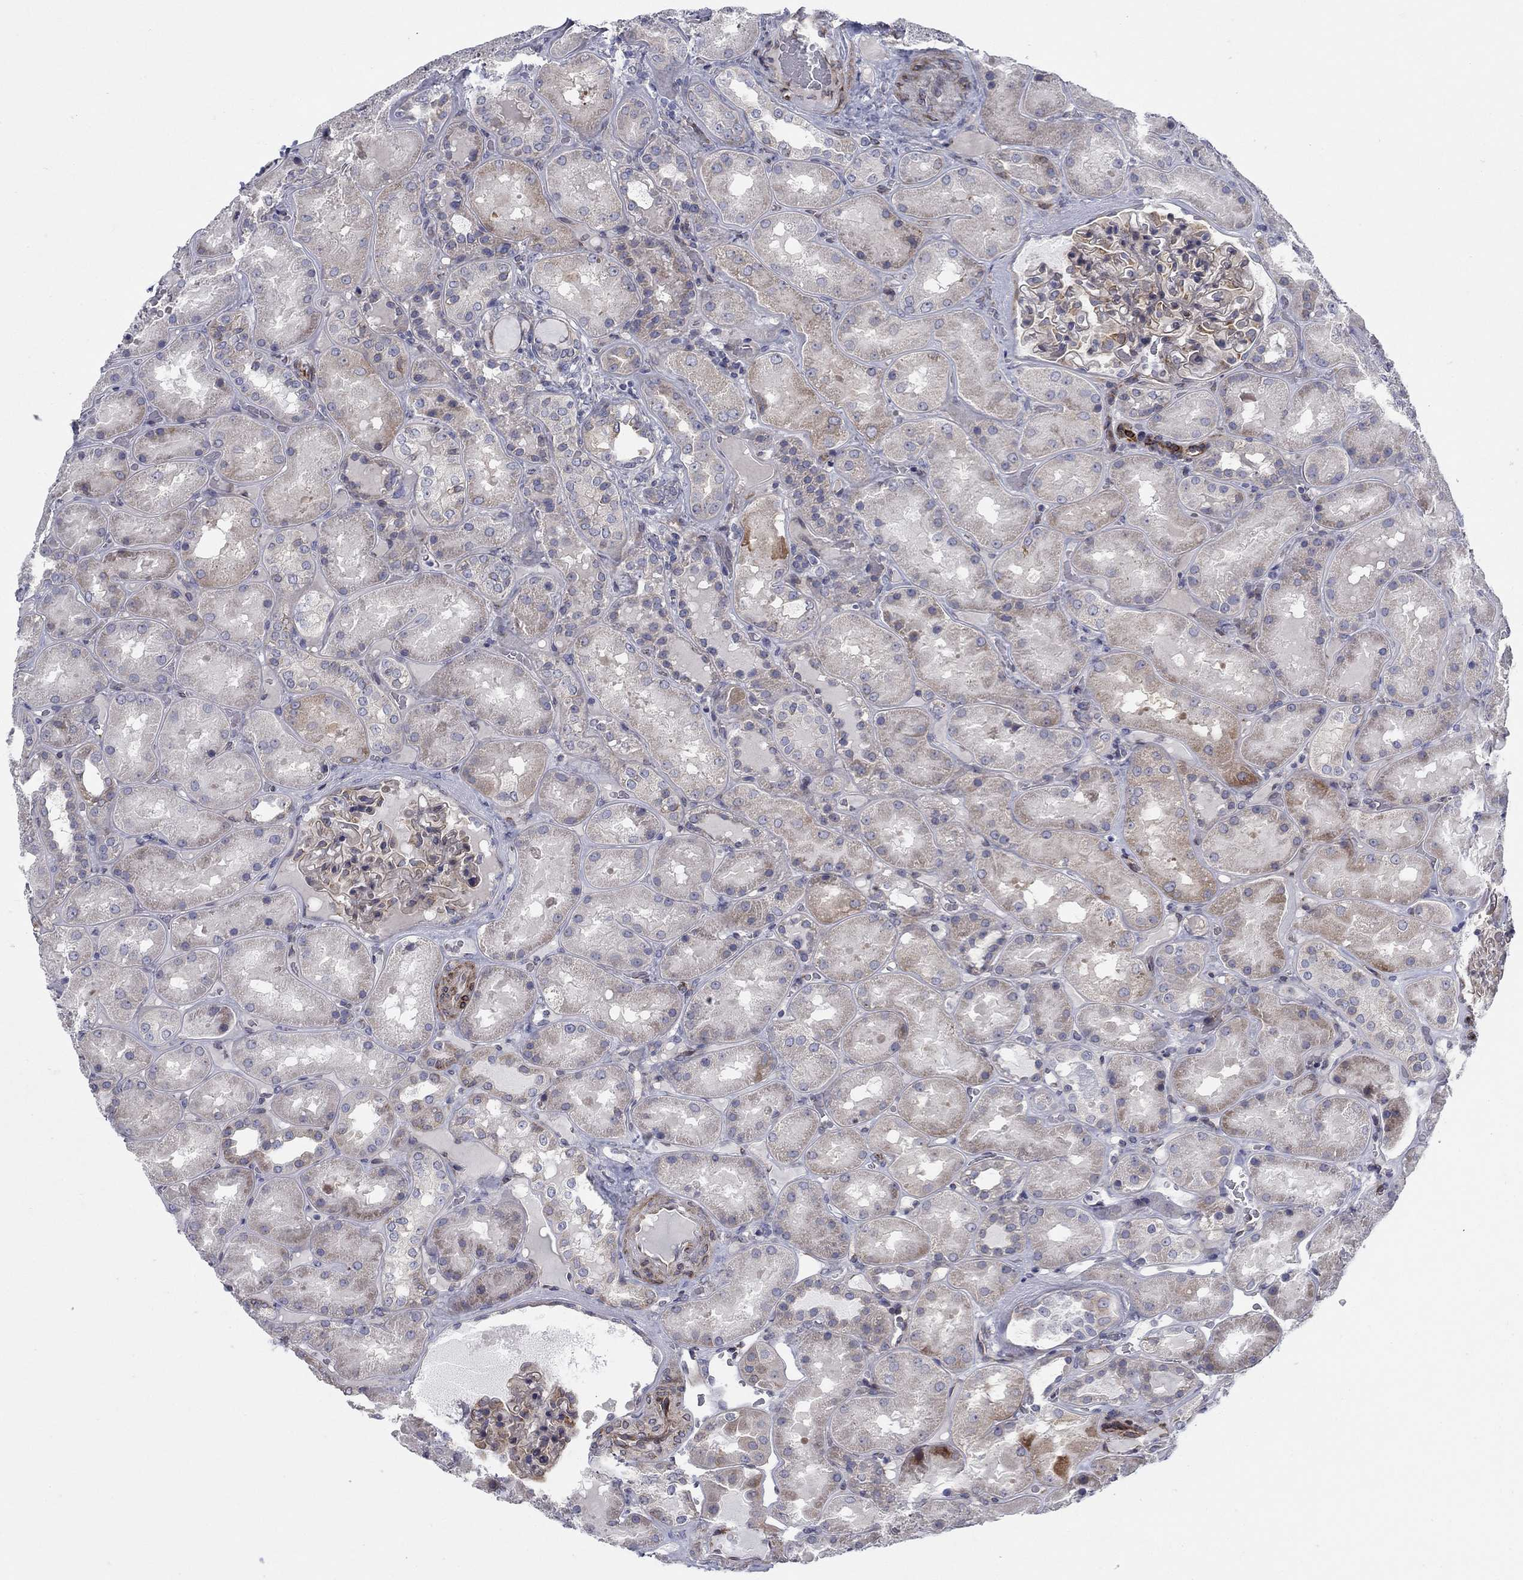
{"staining": {"intensity": "moderate", "quantity": "<25%", "location": "cytoplasmic/membranous"}, "tissue": "kidney", "cell_type": "Cells in glomeruli", "image_type": "normal", "snomed": [{"axis": "morphology", "description": "Normal tissue, NOS"}, {"axis": "topography", "description": "Kidney"}], "caption": "IHC photomicrograph of normal kidney: kidney stained using immunohistochemistry (IHC) demonstrates low levels of moderate protein expression localized specifically in the cytoplasmic/membranous of cells in glomeruli, appearing as a cytoplasmic/membranous brown color.", "gene": "FXR1", "patient": {"sex": "male", "age": 73}}